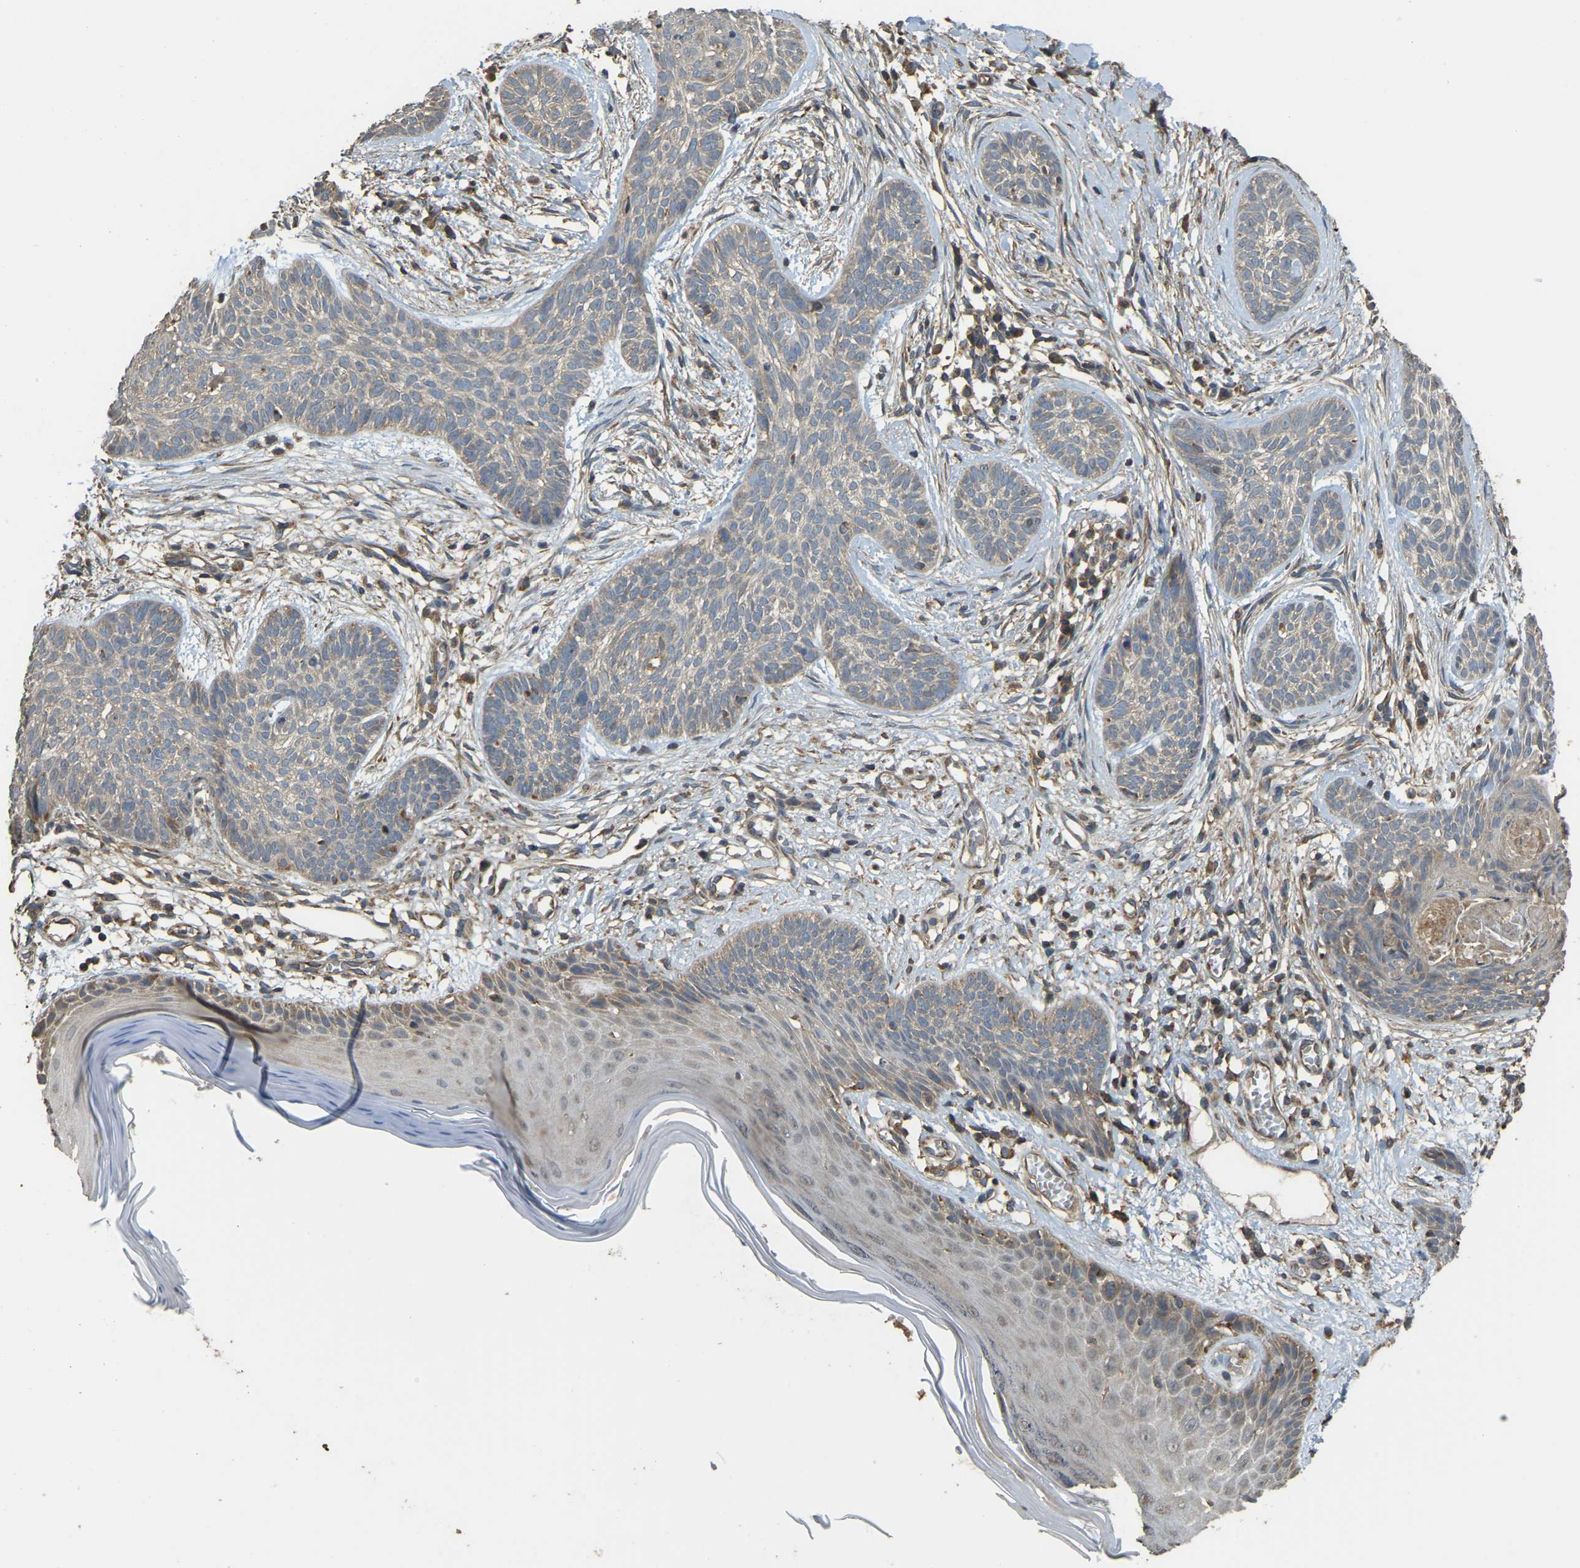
{"staining": {"intensity": "moderate", "quantity": "<25%", "location": "cytoplasmic/membranous"}, "tissue": "skin cancer", "cell_type": "Tumor cells", "image_type": "cancer", "snomed": [{"axis": "morphology", "description": "Basal cell carcinoma"}, {"axis": "topography", "description": "Skin"}], "caption": "Skin cancer was stained to show a protein in brown. There is low levels of moderate cytoplasmic/membranous expression in about <25% of tumor cells.", "gene": "GNG2", "patient": {"sex": "female", "age": 59}}